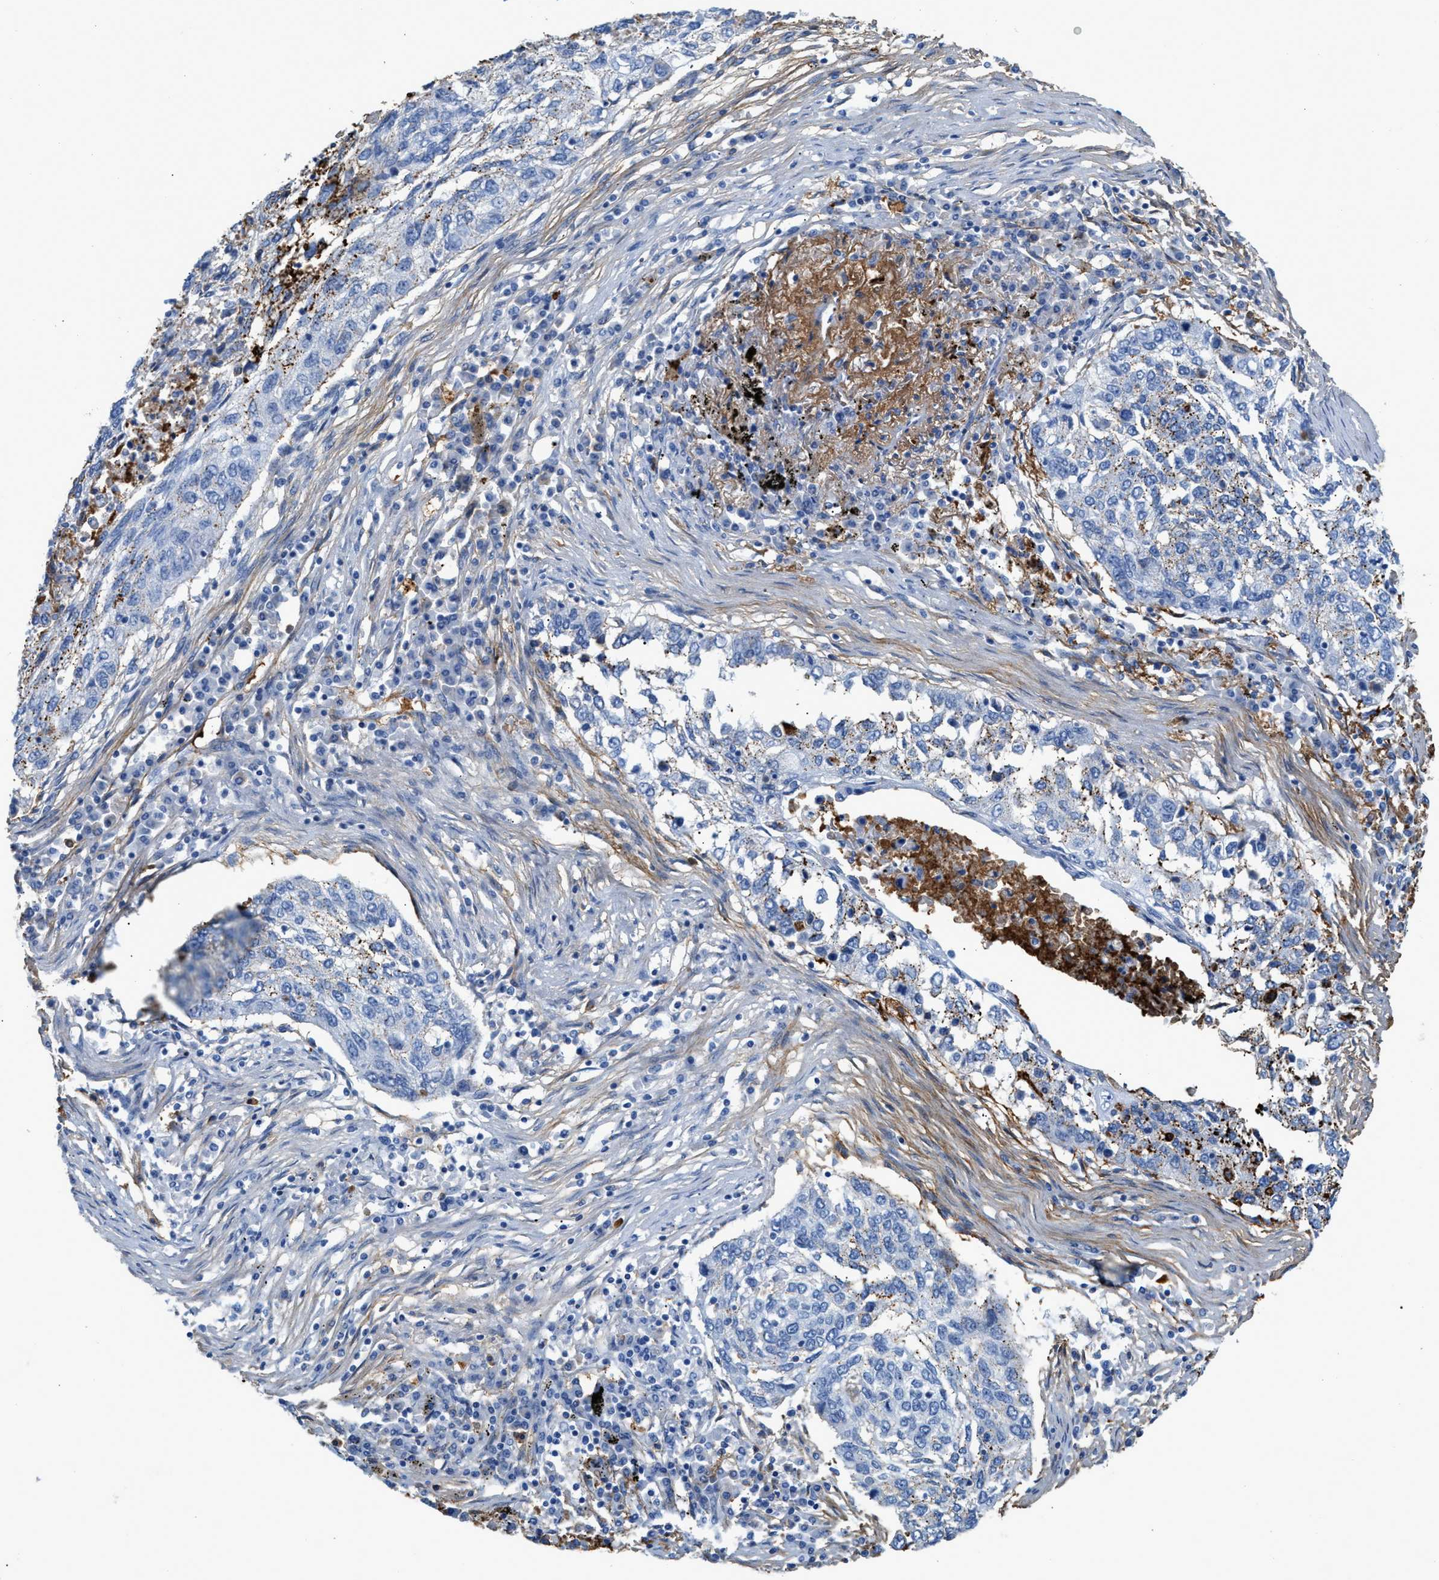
{"staining": {"intensity": "negative", "quantity": "none", "location": "none"}, "tissue": "lung cancer", "cell_type": "Tumor cells", "image_type": "cancer", "snomed": [{"axis": "morphology", "description": "Squamous cell carcinoma, NOS"}, {"axis": "topography", "description": "Lung"}], "caption": "This is an IHC photomicrograph of lung squamous cell carcinoma. There is no expression in tumor cells.", "gene": "TNR", "patient": {"sex": "female", "age": 63}}